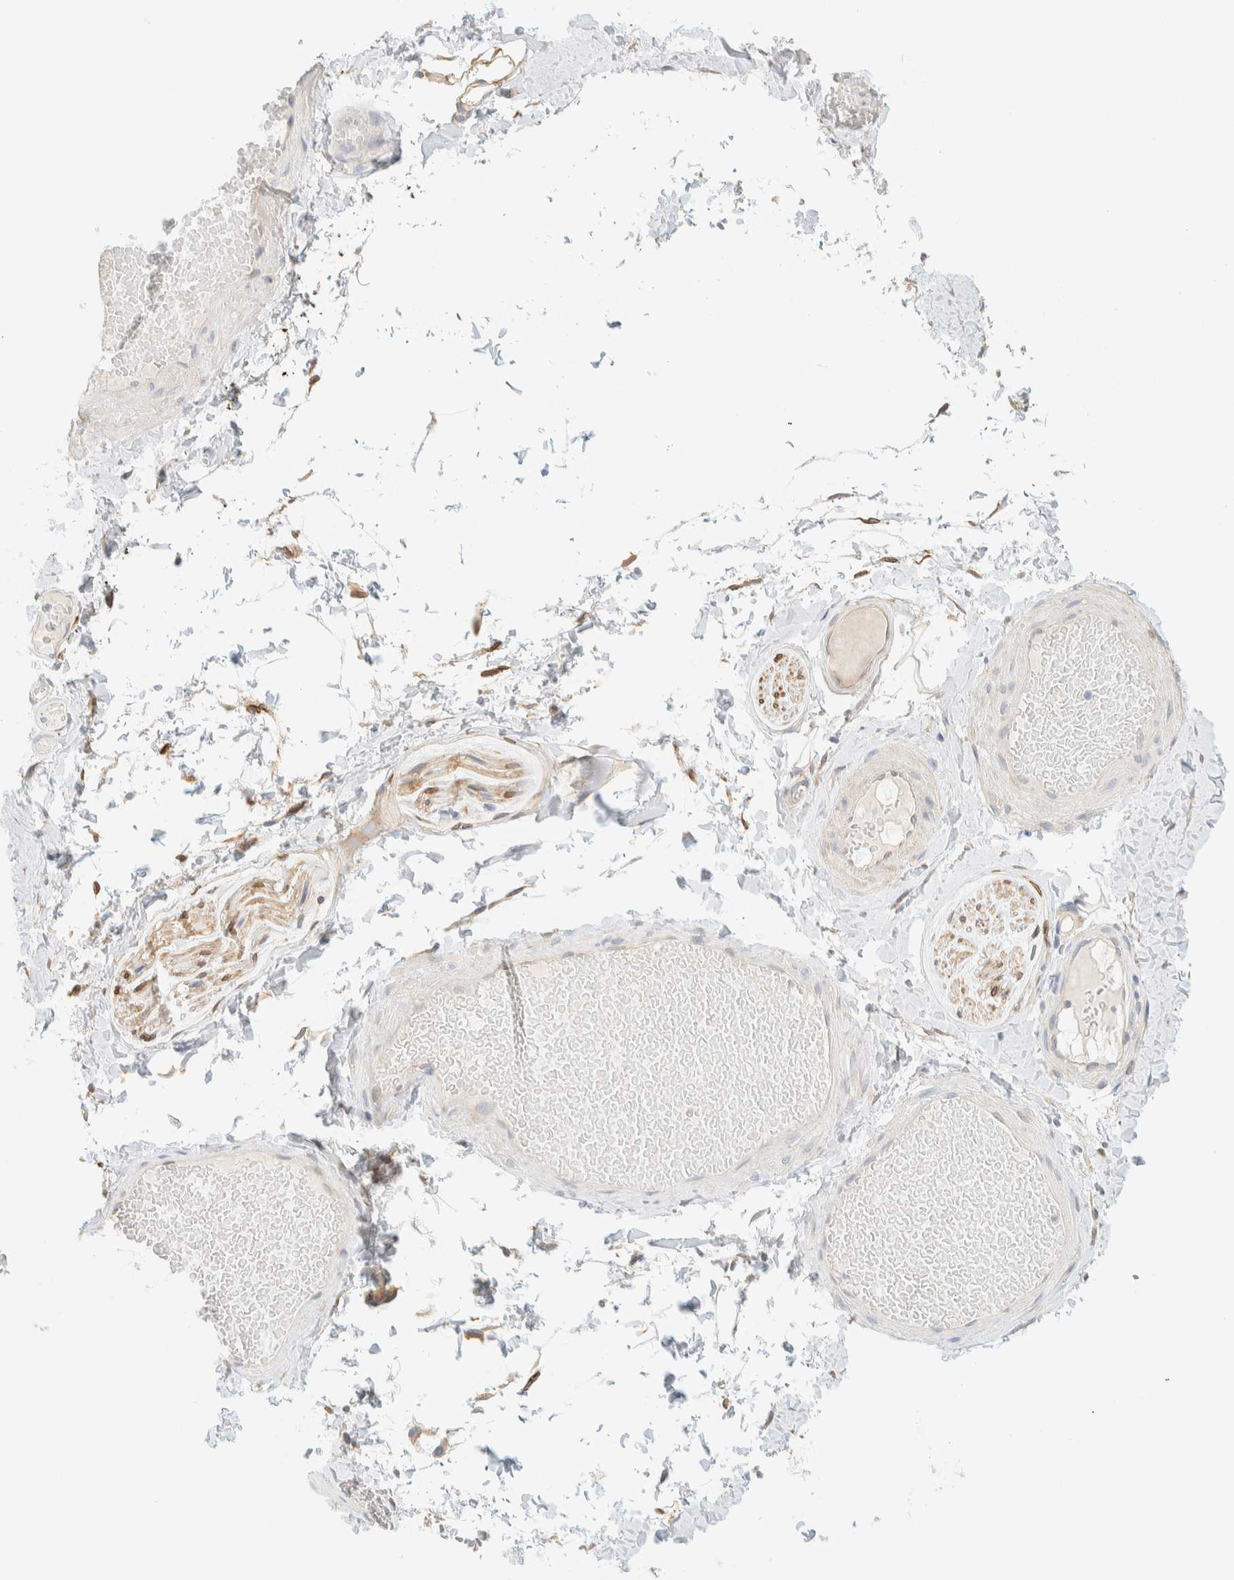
{"staining": {"intensity": "negative", "quantity": "none", "location": "none"}, "tissue": "adipose tissue", "cell_type": "Adipocytes", "image_type": "normal", "snomed": [{"axis": "morphology", "description": "Normal tissue, NOS"}, {"axis": "topography", "description": "Adipose tissue"}, {"axis": "topography", "description": "Vascular tissue"}, {"axis": "topography", "description": "Peripheral nerve tissue"}], "caption": "Adipocytes show no significant positivity in normal adipose tissue. (DAB immunohistochemistry visualized using brightfield microscopy, high magnification).", "gene": "NT5C", "patient": {"sex": "male", "age": 25}}